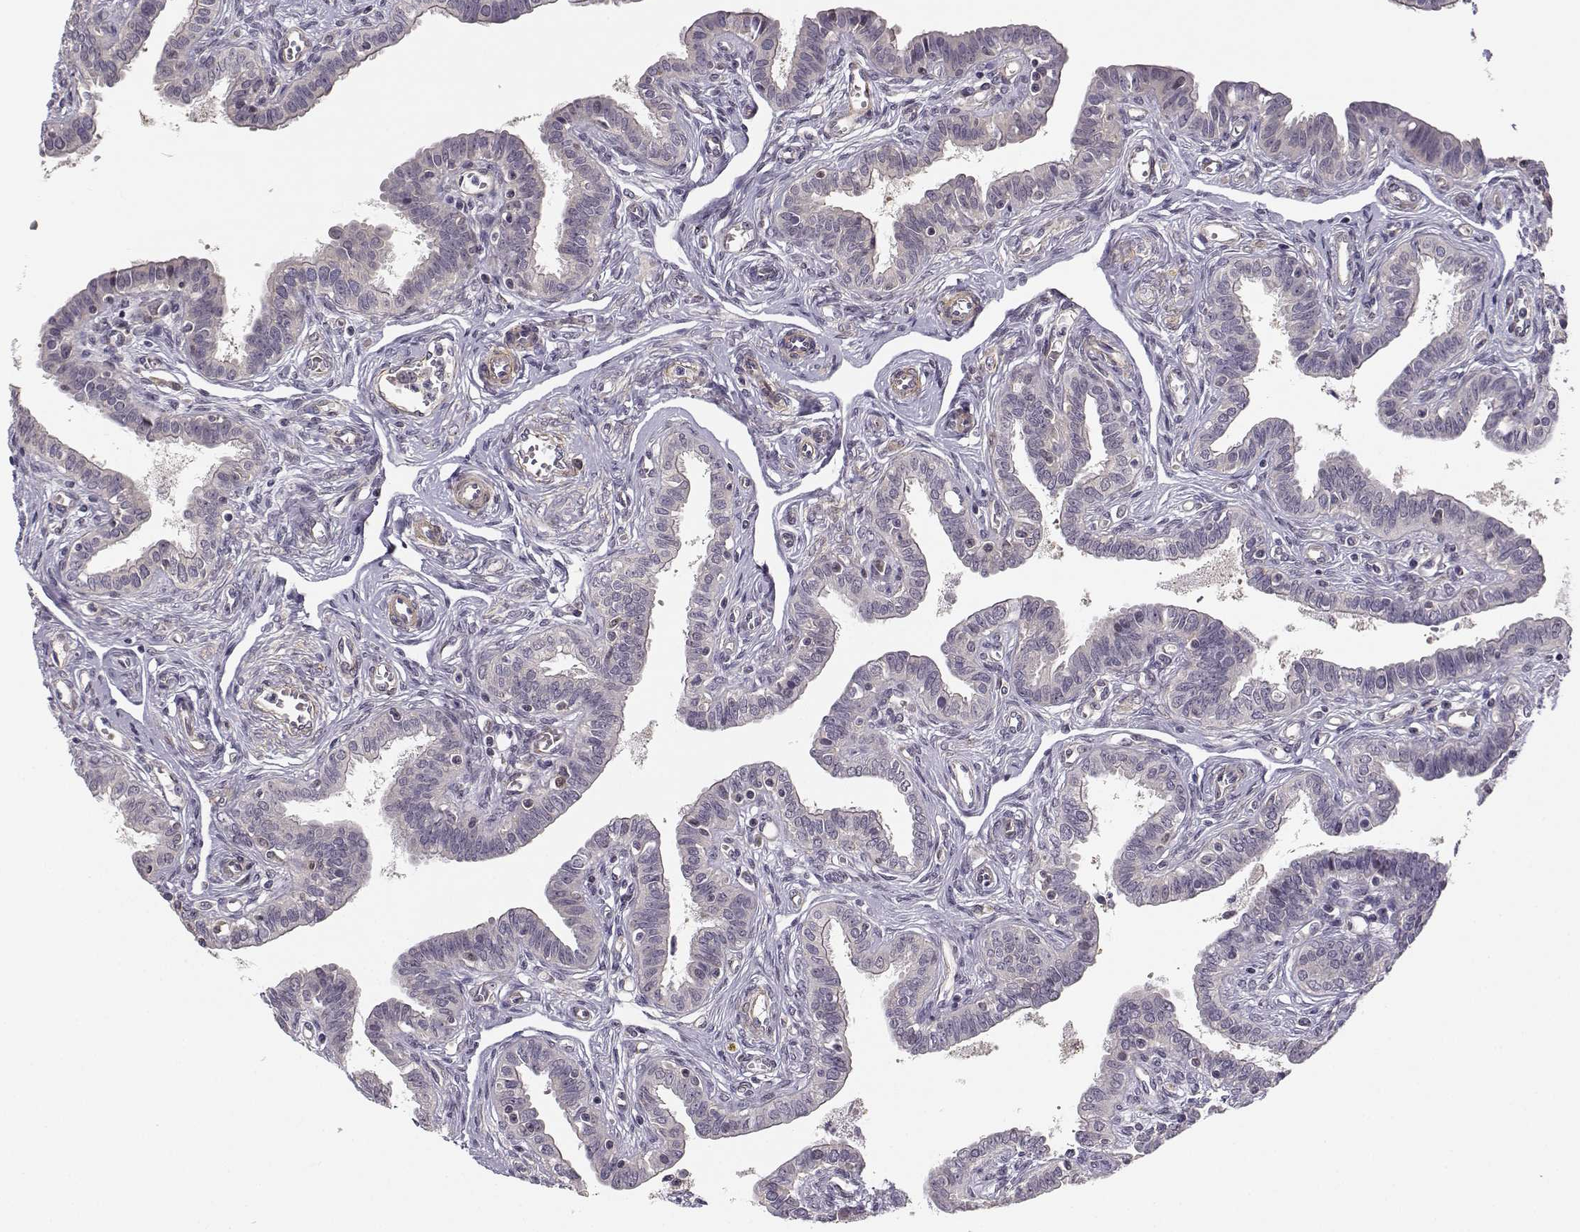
{"staining": {"intensity": "negative", "quantity": "none", "location": "none"}, "tissue": "fallopian tube", "cell_type": "Glandular cells", "image_type": "normal", "snomed": [{"axis": "morphology", "description": "Normal tissue, NOS"}, {"axis": "morphology", "description": "Carcinoma, endometroid"}, {"axis": "topography", "description": "Fallopian tube"}, {"axis": "topography", "description": "Ovary"}], "caption": "High magnification brightfield microscopy of unremarkable fallopian tube stained with DAB (brown) and counterstained with hematoxylin (blue): glandular cells show no significant positivity.", "gene": "RGS9BP", "patient": {"sex": "female", "age": 42}}